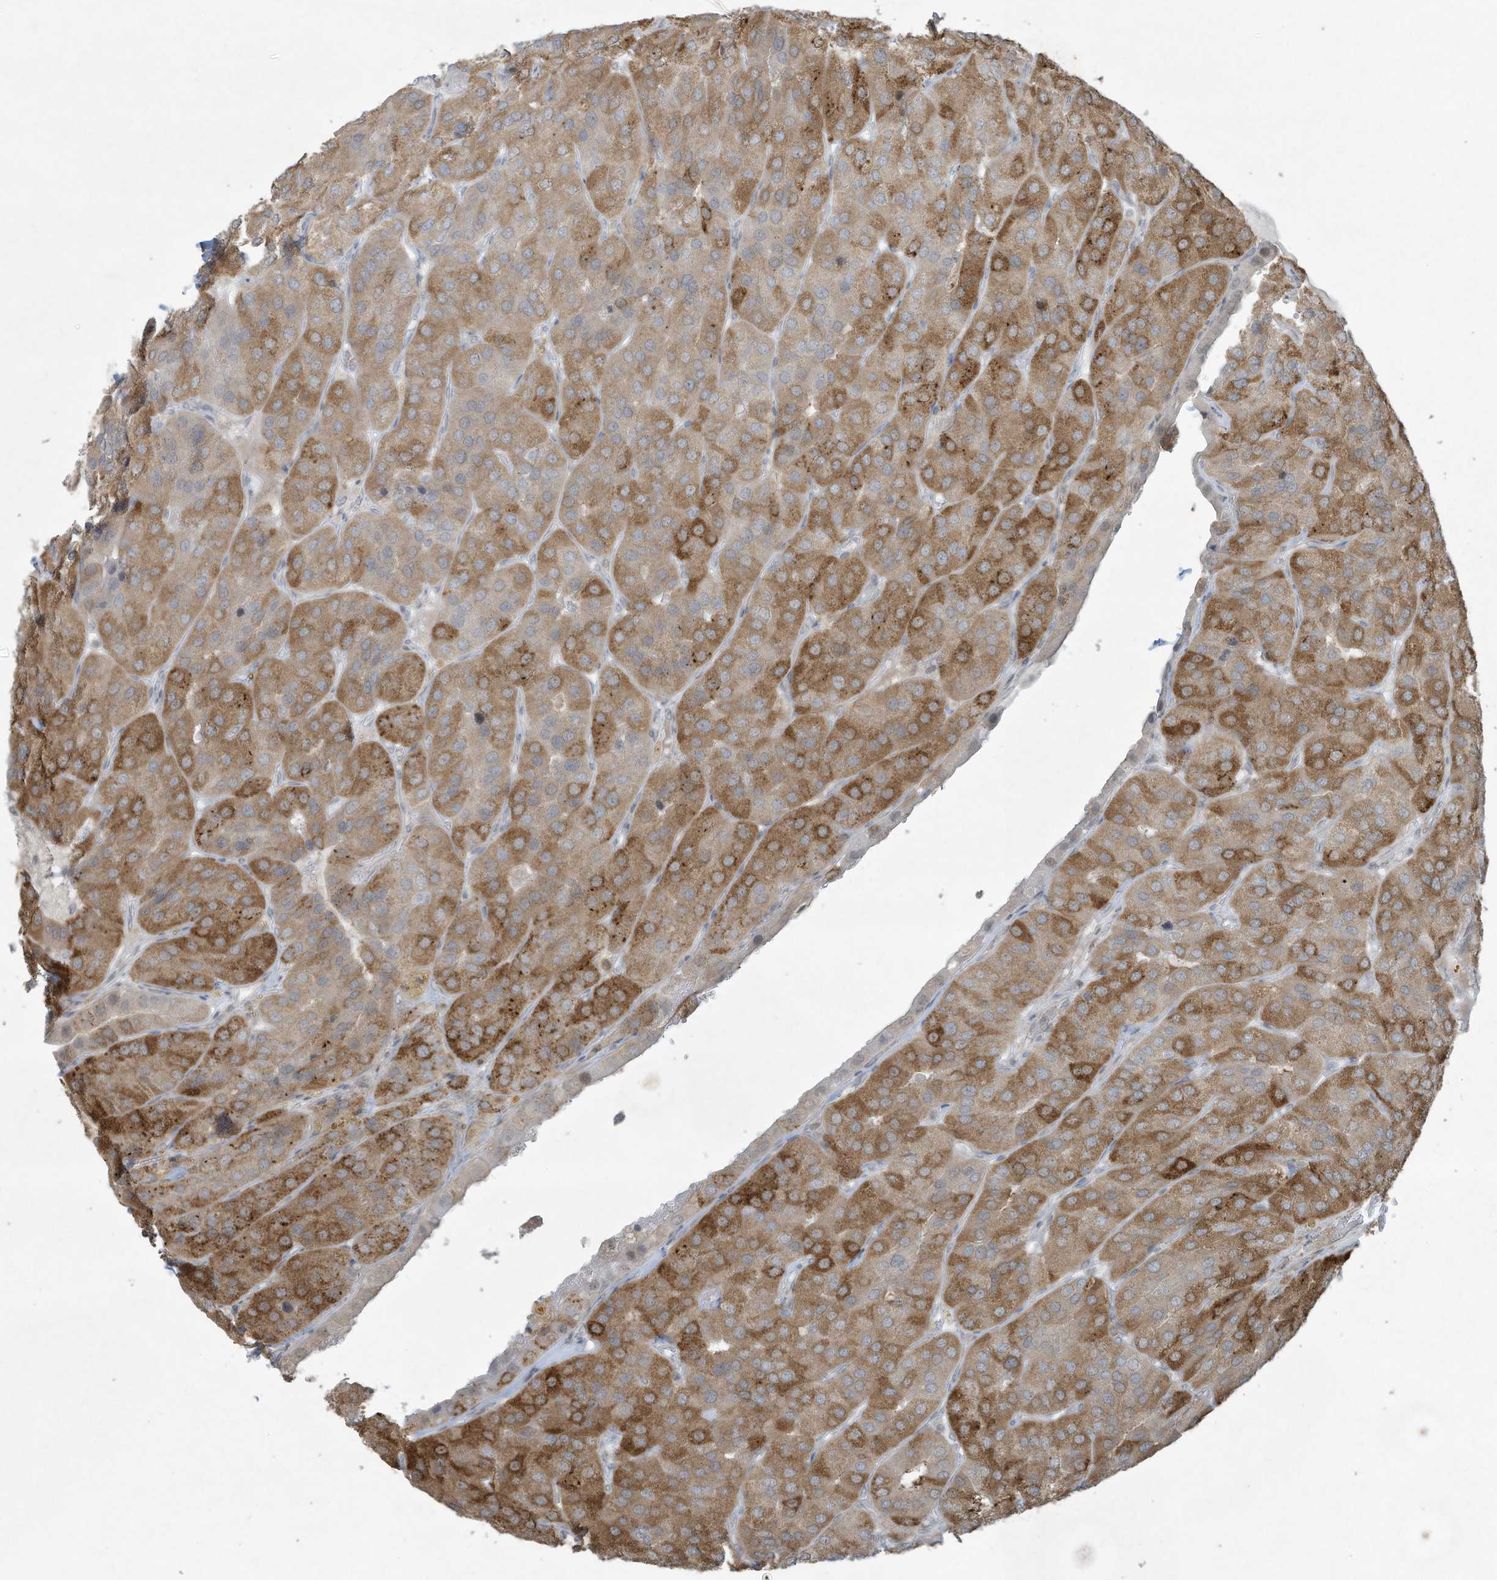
{"staining": {"intensity": "moderate", "quantity": ">75%", "location": "cytoplasmic/membranous"}, "tissue": "parathyroid gland", "cell_type": "Glandular cells", "image_type": "normal", "snomed": [{"axis": "morphology", "description": "Normal tissue, NOS"}, {"axis": "morphology", "description": "Adenoma, NOS"}, {"axis": "topography", "description": "Parathyroid gland"}], "caption": "Moderate cytoplasmic/membranous positivity is present in about >75% of glandular cells in normal parathyroid gland.", "gene": "ZNF263", "patient": {"sex": "female", "age": 86}}